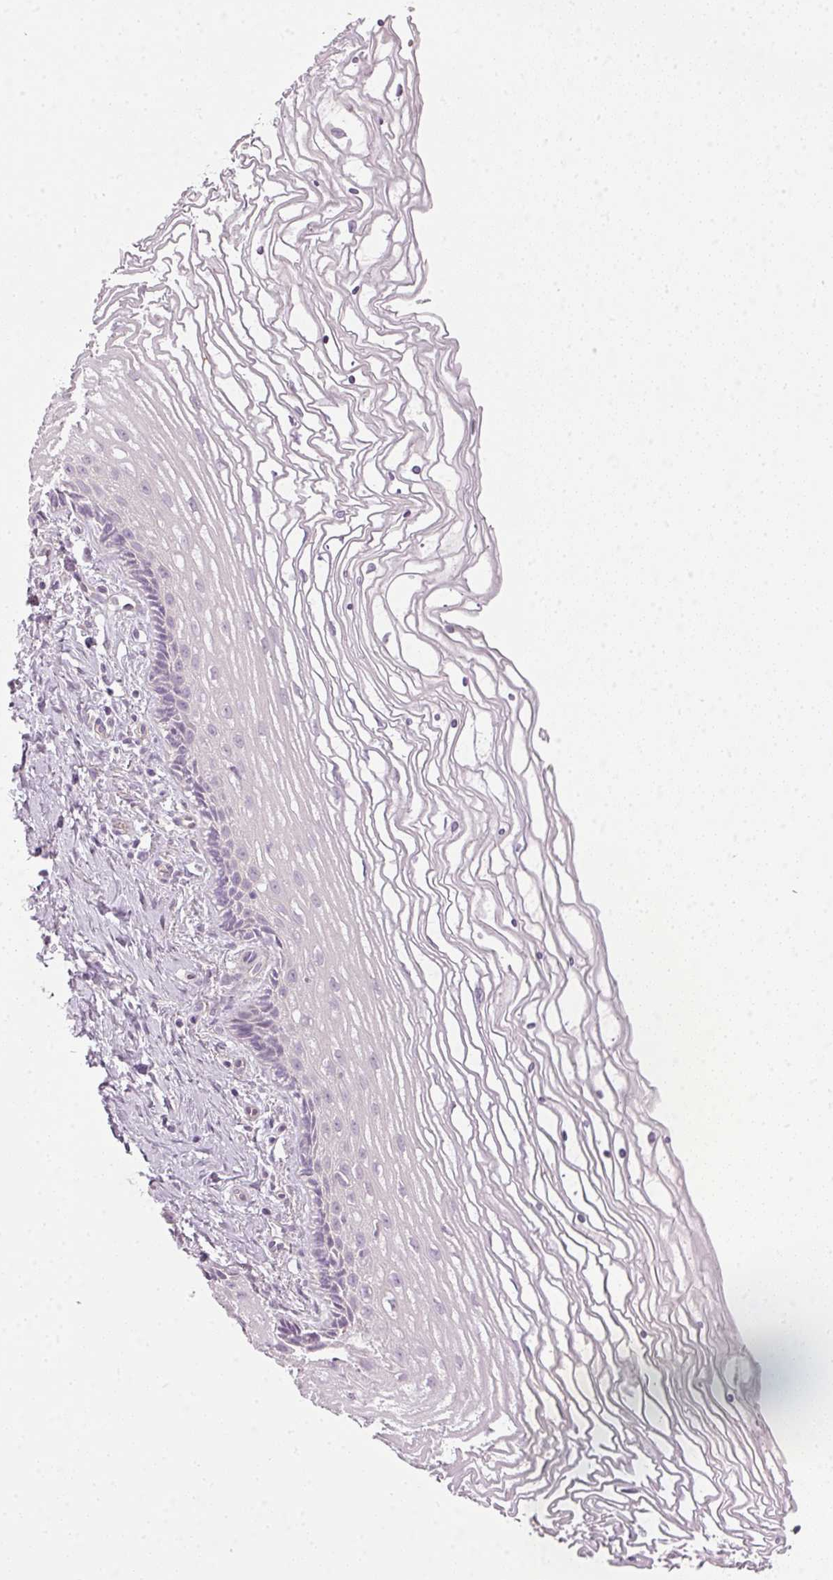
{"staining": {"intensity": "negative", "quantity": "none", "location": "none"}, "tissue": "cervix", "cell_type": "Glandular cells", "image_type": "normal", "snomed": [{"axis": "morphology", "description": "Normal tissue, NOS"}, {"axis": "topography", "description": "Cervix"}], "caption": "A micrograph of cervix stained for a protein displays no brown staining in glandular cells. (Immunohistochemistry, brightfield microscopy, high magnification).", "gene": "RAX2", "patient": {"sex": "female", "age": 47}}